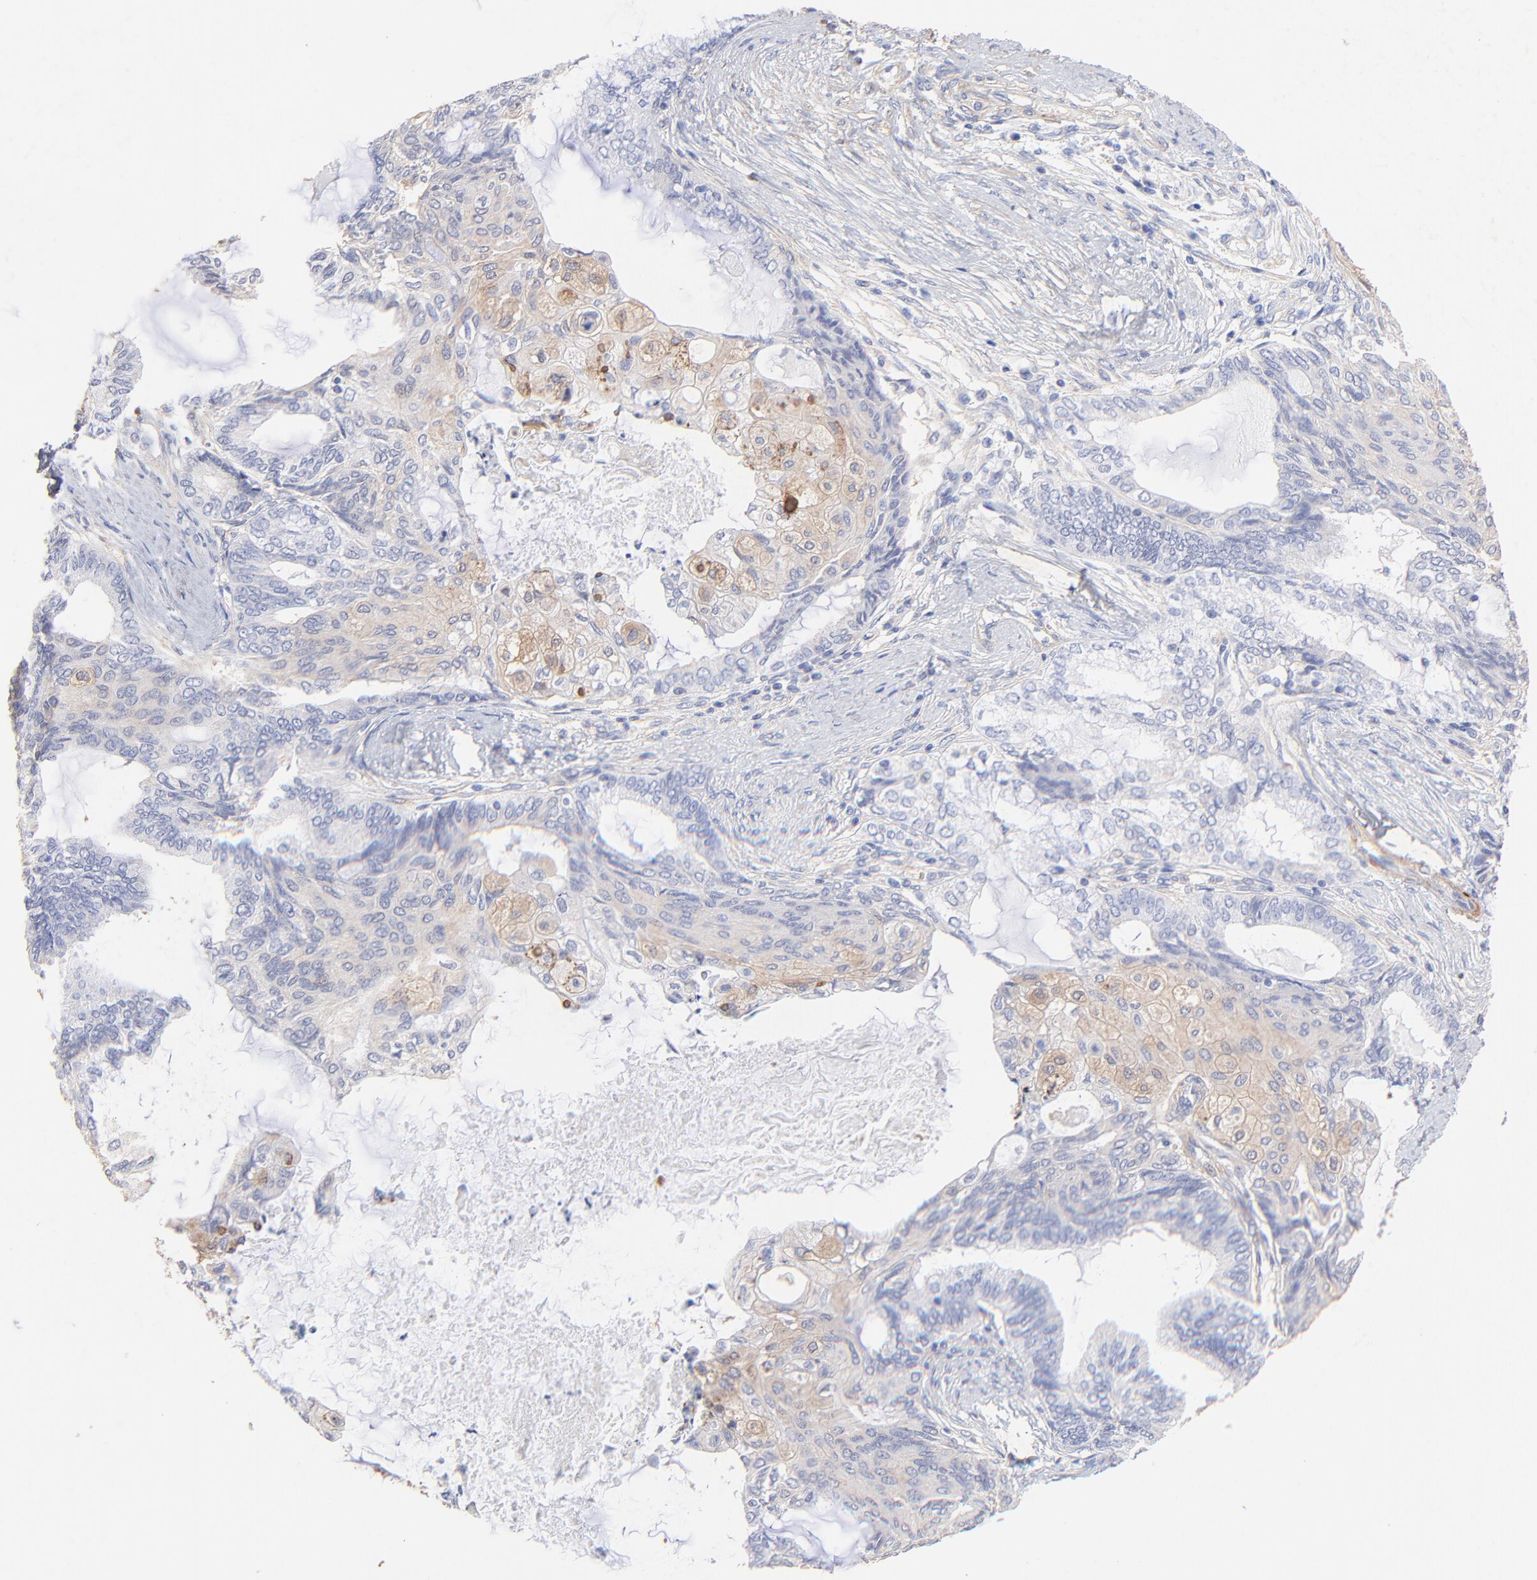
{"staining": {"intensity": "weak", "quantity": "25%-75%", "location": "cytoplasmic/membranous"}, "tissue": "endometrial cancer", "cell_type": "Tumor cells", "image_type": "cancer", "snomed": [{"axis": "morphology", "description": "Adenocarcinoma, NOS"}, {"axis": "topography", "description": "Endometrium"}], "caption": "Immunohistochemistry staining of endometrial cancer (adenocarcinoma), which shows low levels of weak cytoplasmic/membranous positivity in approximately 25%-75% of tumor cells indicating weak cytoplasmic/membranous protein staining. The staining was performed using DAB (brown) for protein detection and nuclei were counterstained in hematoxylin (blue).", "gene": "ACTRT1", "patient": {"sex": "female", "age": 79}}